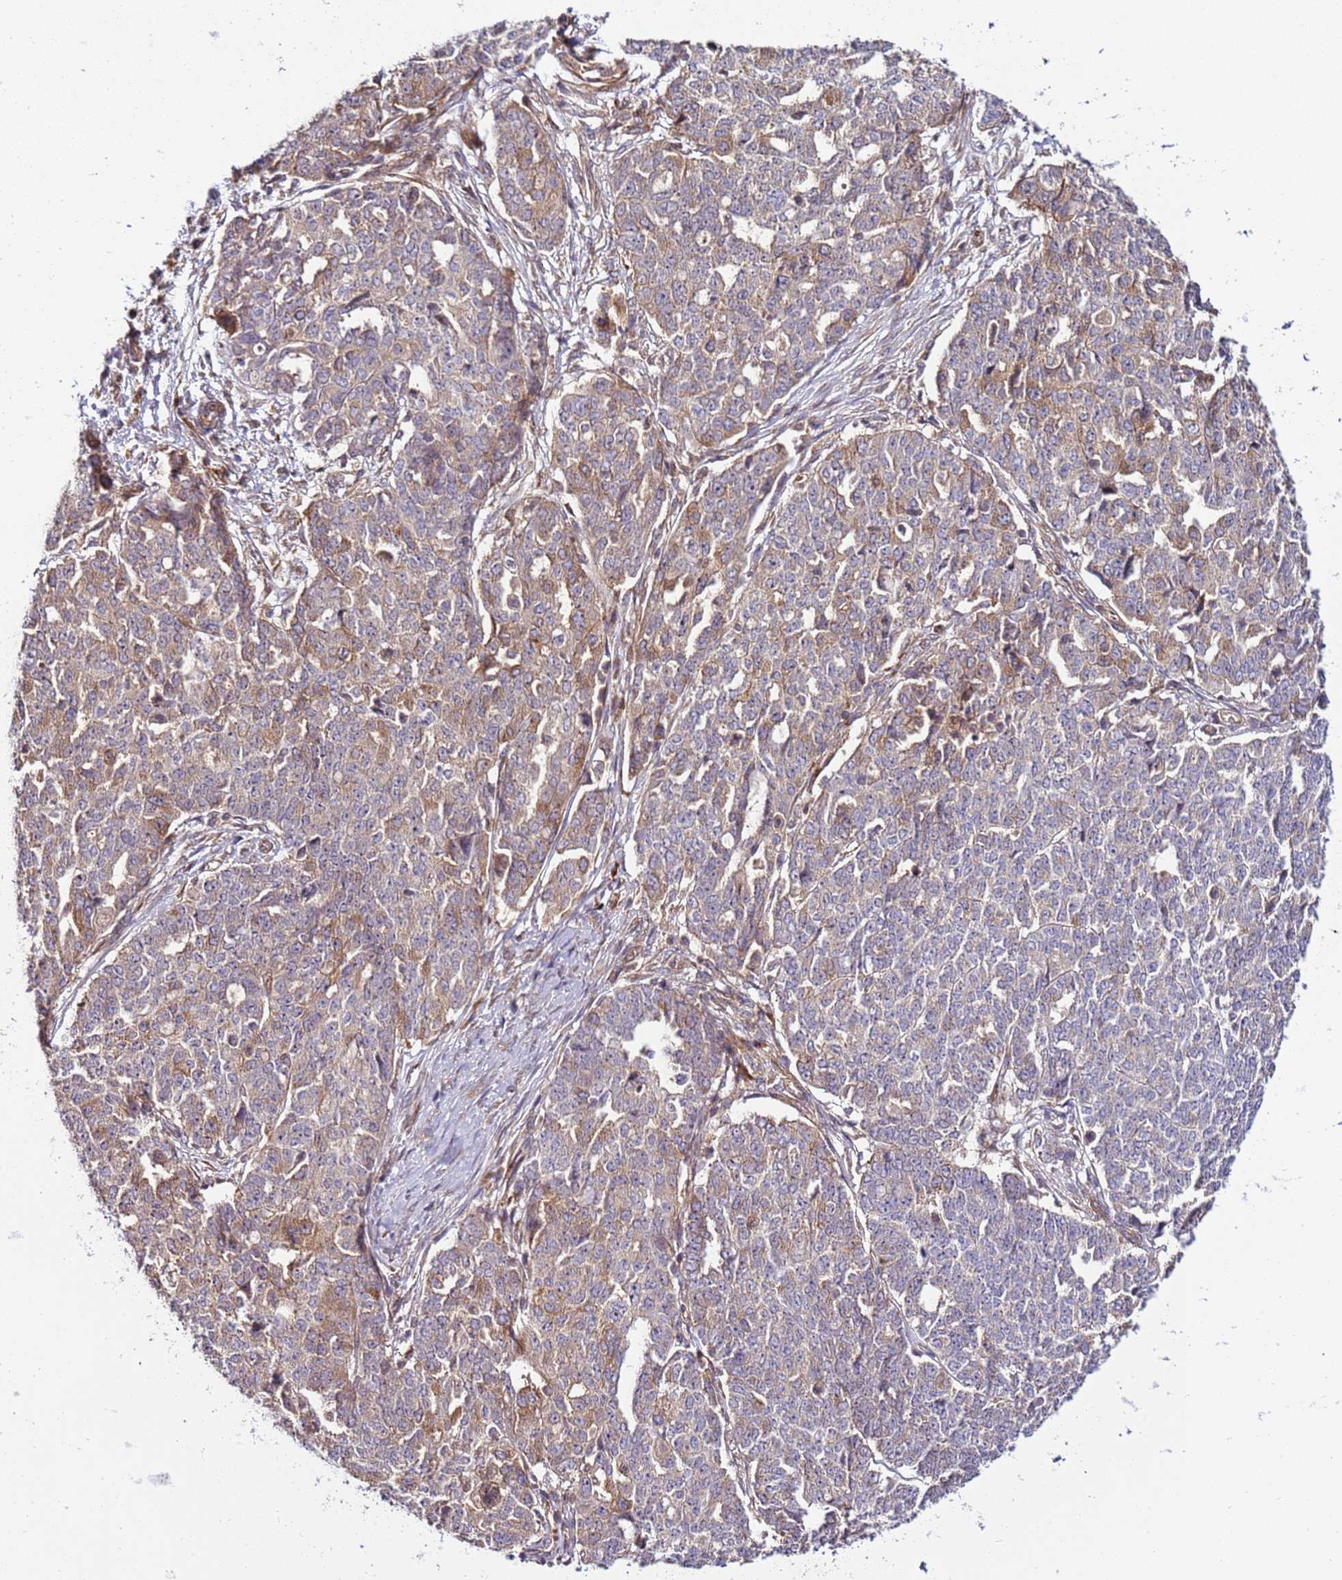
{"staining": {"intensity": "moderate", "quantity": "<25%", "location": "cytoplasmic/membranous"}, "tissue": "ovarian cancer", "cell_type": "Tumor cells", "image_type": "cancer", "snomed": [{"axis": "morphology", "description": "Cystadenocarcinoma, serous, NOS"}, {"axis": "topography", "description": "Soft tissue"}, {"axis": "topography", "description": "Ovary"}], "caption": "This photomicrograph displays immunohistochemistry (IHC) staining of ovarian serous cystadenocarcinoma, with low moderate cytoplasmic/membranous expression in about <25% of tumor cells.", "gene": "ZNF624", "patient": {"sex": "female", "age": 57}}